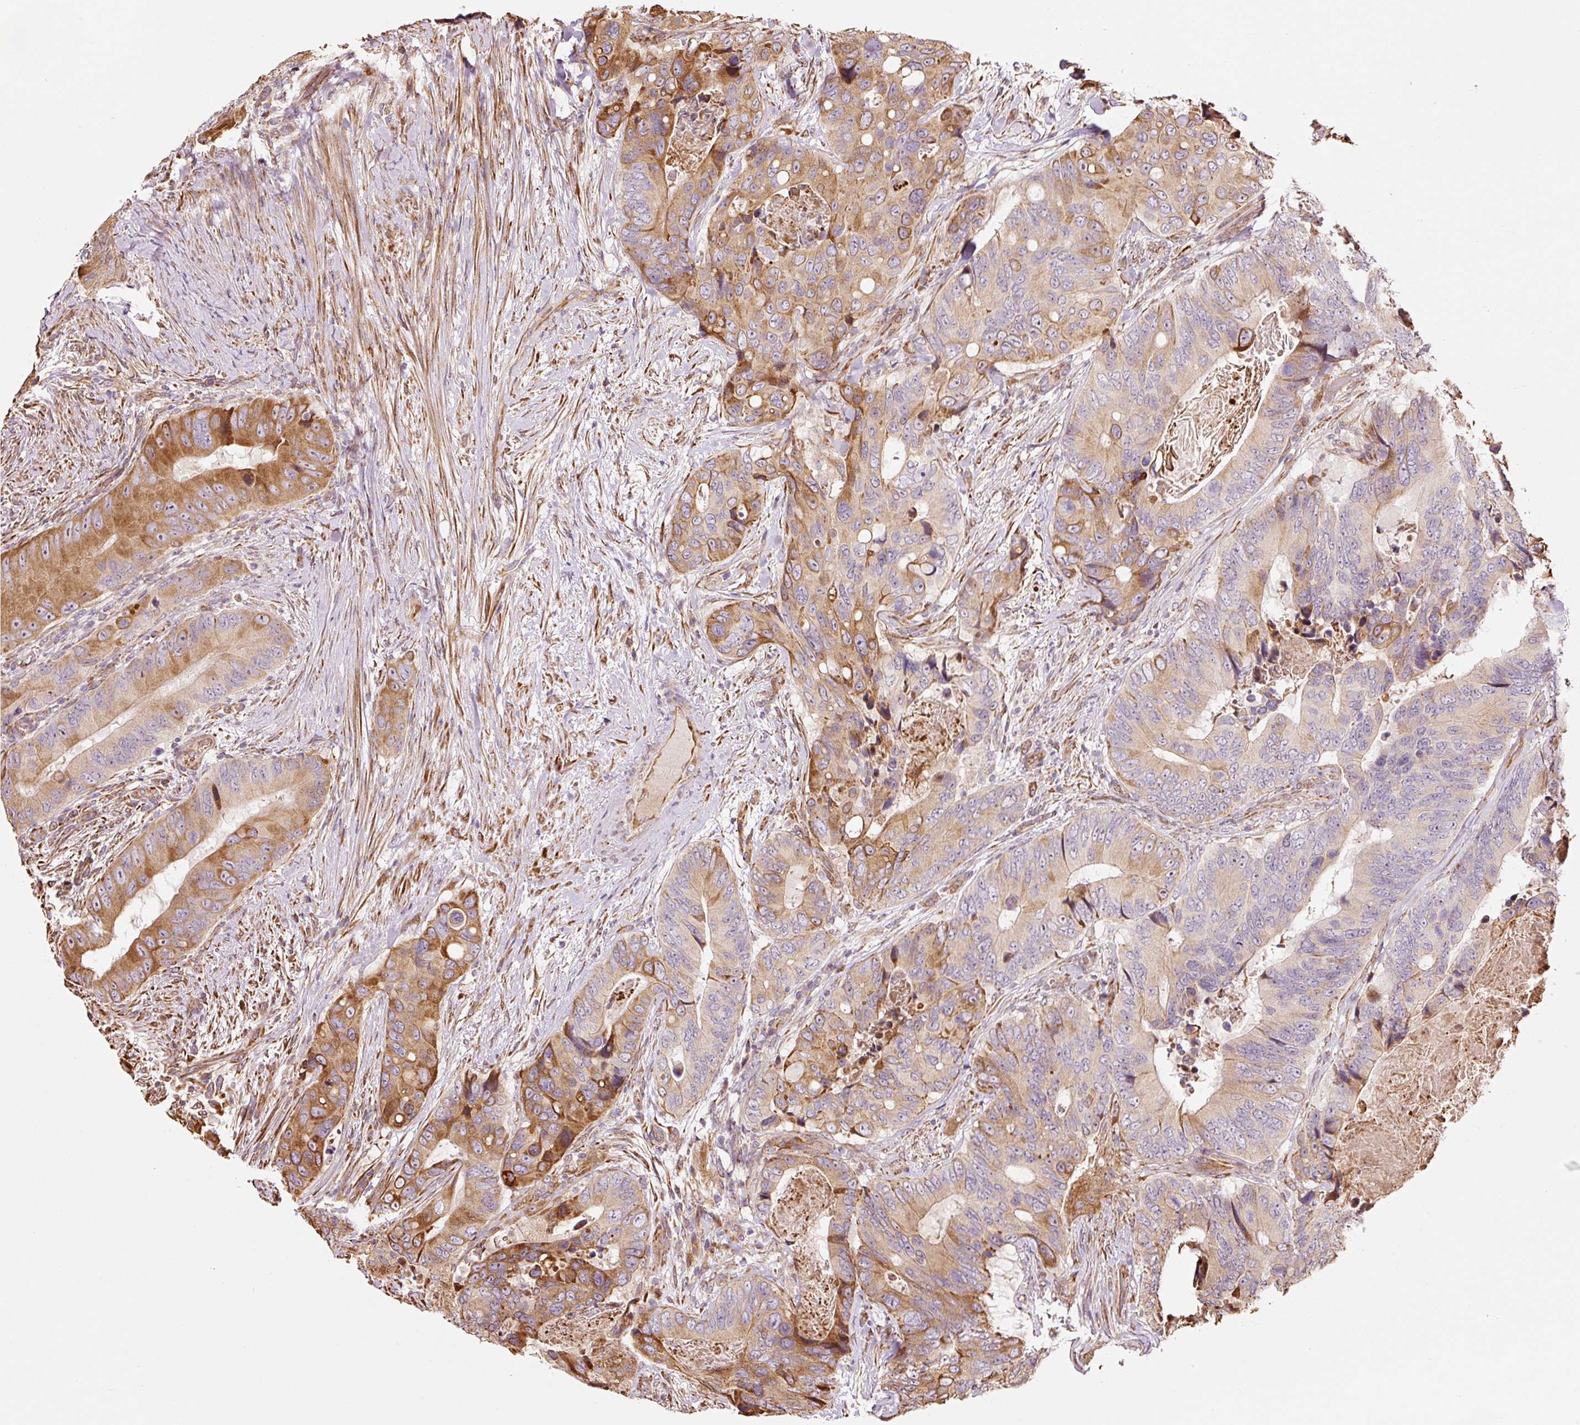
{"staining": {"intensity": "moderate", "quantity": "25%-75%", "location": "cytoplasmic/membranous"}, "tissue": "colorectal cancer", "cell_type": "Tumor cells", "image_type": "cancer", "snomed": [{"axis": "morphology", "description": "Adenocarcinoma, NOS"}, {"axis": "topography", "description": "Colon"}], "caption": "Tumor cells demonstrate moderate cytoplasmic/membranous positivity in approximately 25%-75% of cells in colorectal adenocarcinoma. (DAB (3,3'-diaminobenzidine) = brown stain, brightfield microscopy at high magnification).", "gene": "ETF1", "patient": {"sex": "male", "age": 84}}